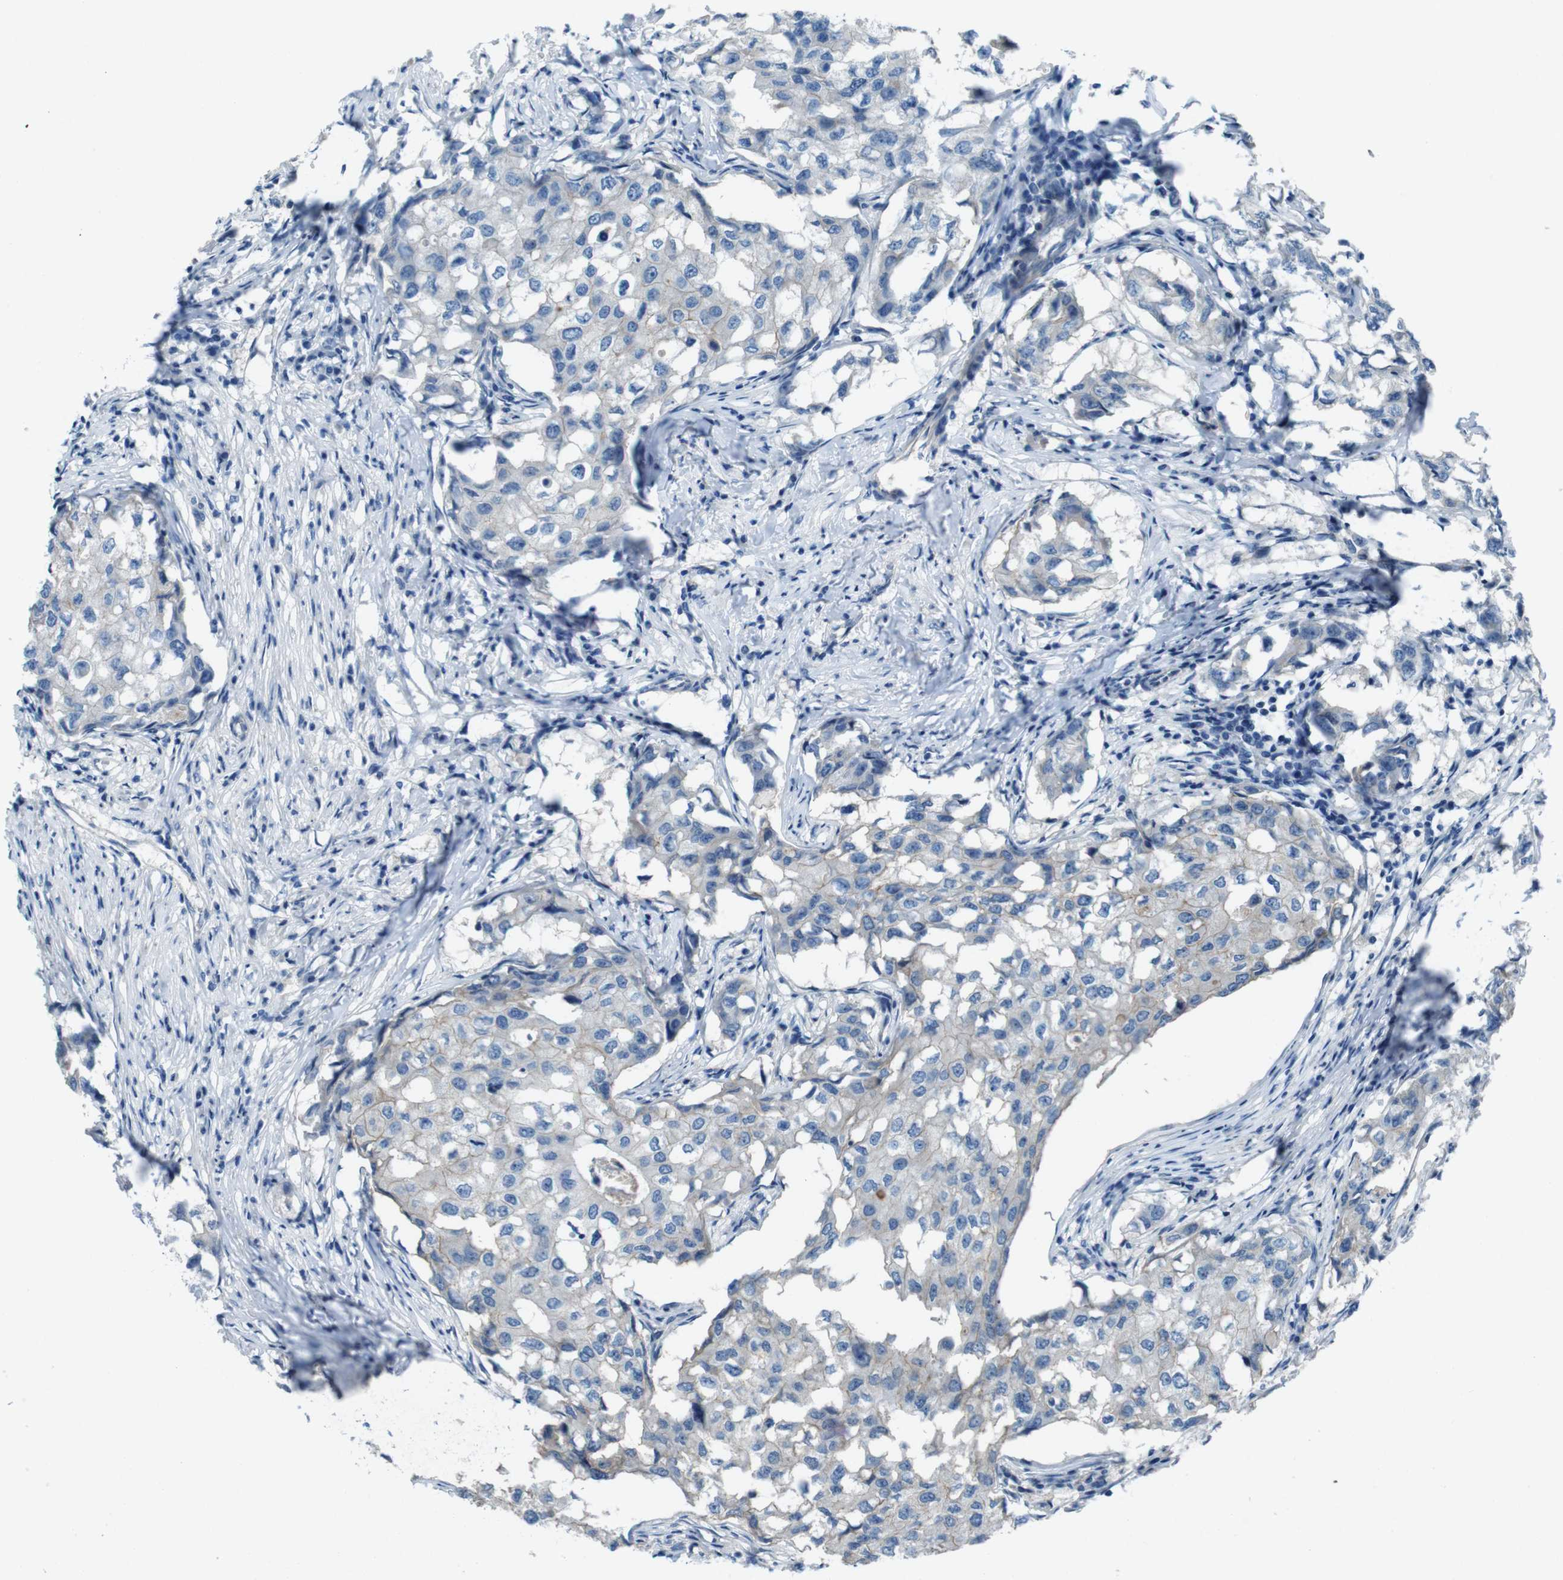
{"staining": {"intensity": "negative", "quantity": "none", "location": "none"}, "tissue": "breast cancer", "cell_type": "Tumor cells", "image_type": "cancer", "snomed": [{"axis": "morphology", "description": "Duct carcinoma"}, {"axis": "topography", "description": "Breast"}], "caption": "DAB (3,3'-diaminobenzidine) immunohistochemical staining of human intraductal carcinoma (breast) exhibits no significant positivity in tumor cells. The staining is performed using DAB brown chromogen with nuclei counter-stained in using hematoxylin.", "gene": "PVR", "patient": {"sex": "female", "age": 27}}